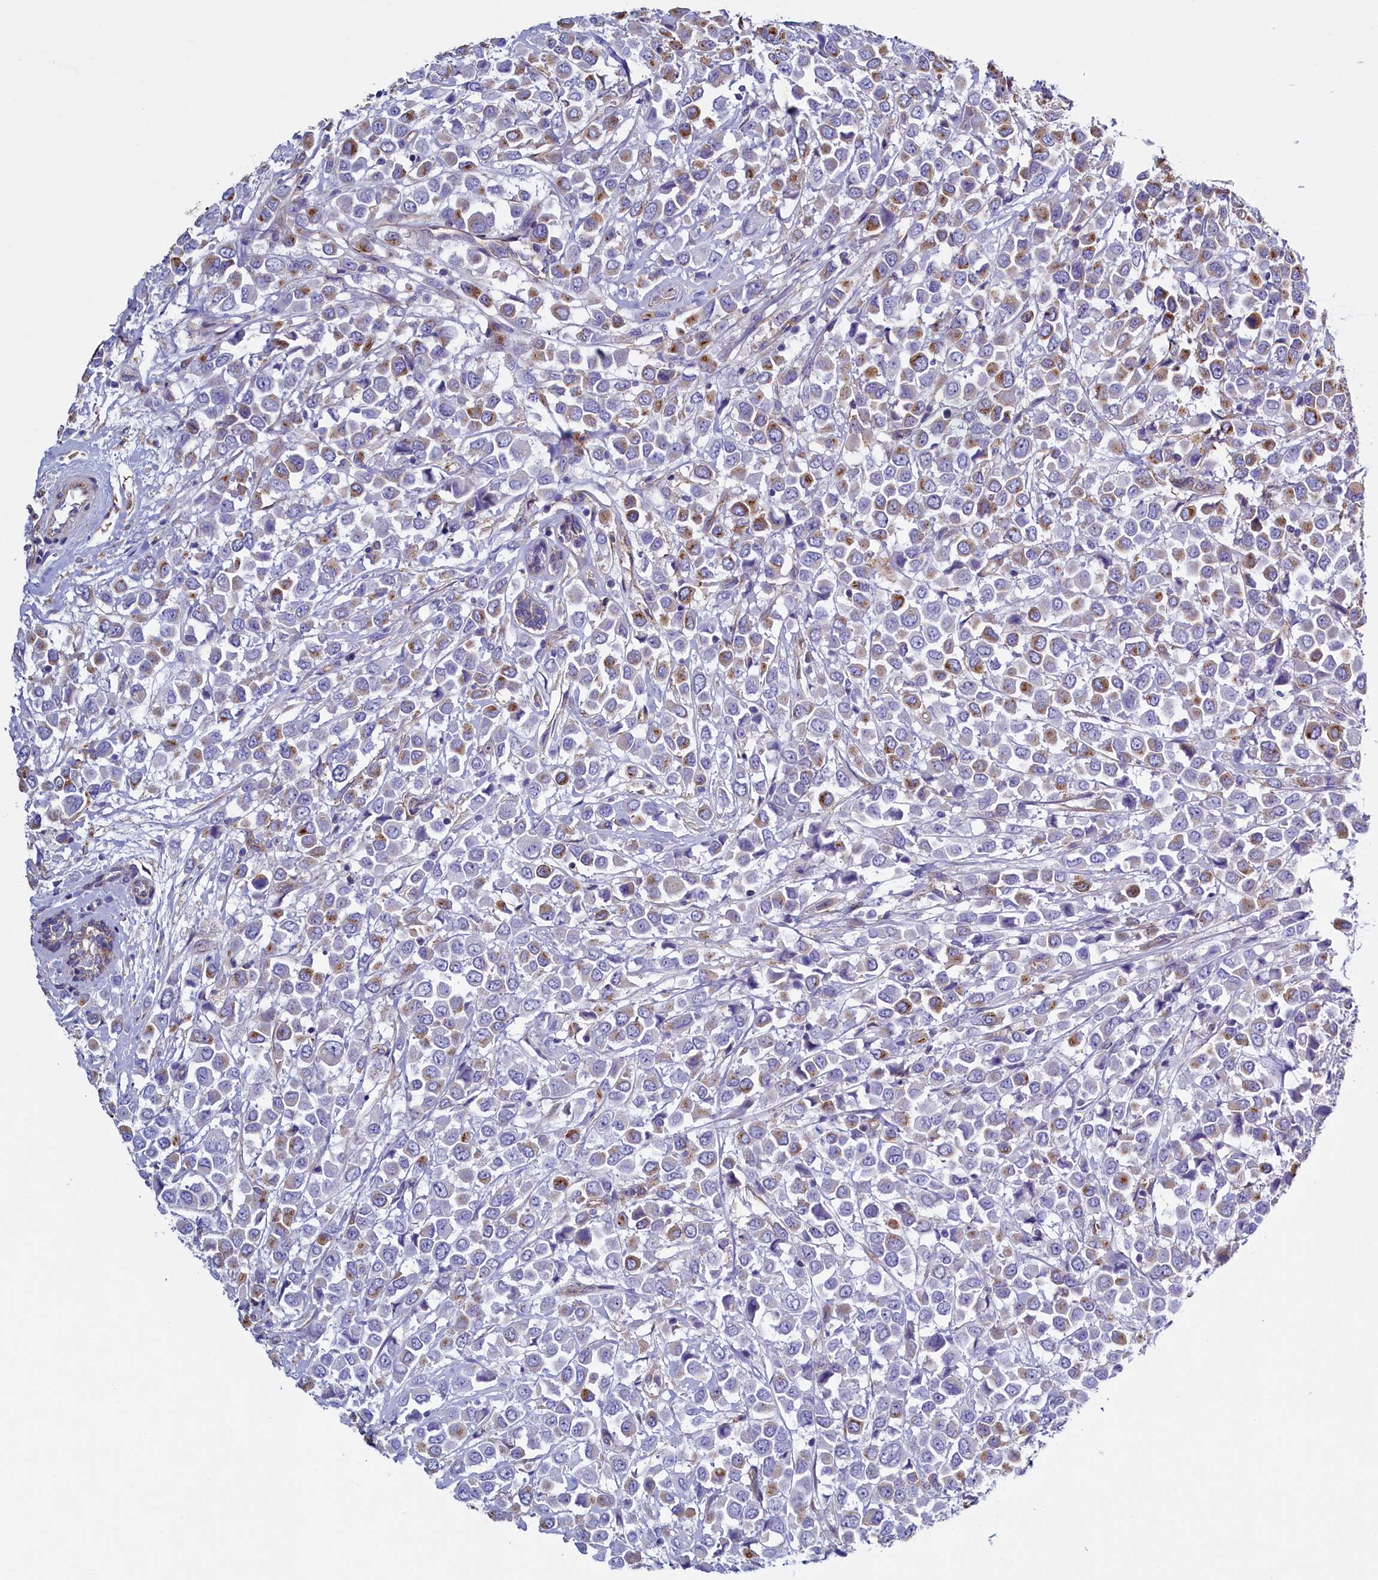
{"staining": {"intensity": "moderate", "quantity": "<25%", "location": "cytoplasmic/membranous"}, "tissue": "breast cancer", "cell_type": "Tumor cells", "image_type": "cancer", "snomed": [{"axis": "morphology", "description": "Duct carcinoma"}, {"axis": "topography", "description": "Breast"}], "caption": "Brown immunohistochemical staining in human breast cancer (invasive ductal carcinoma) exhibits moderate cytoplasmic/membranous positivity in about <25% of tumor cells.", "gene": "GPR21", "patient": {"sex": "female", "age": 61}}